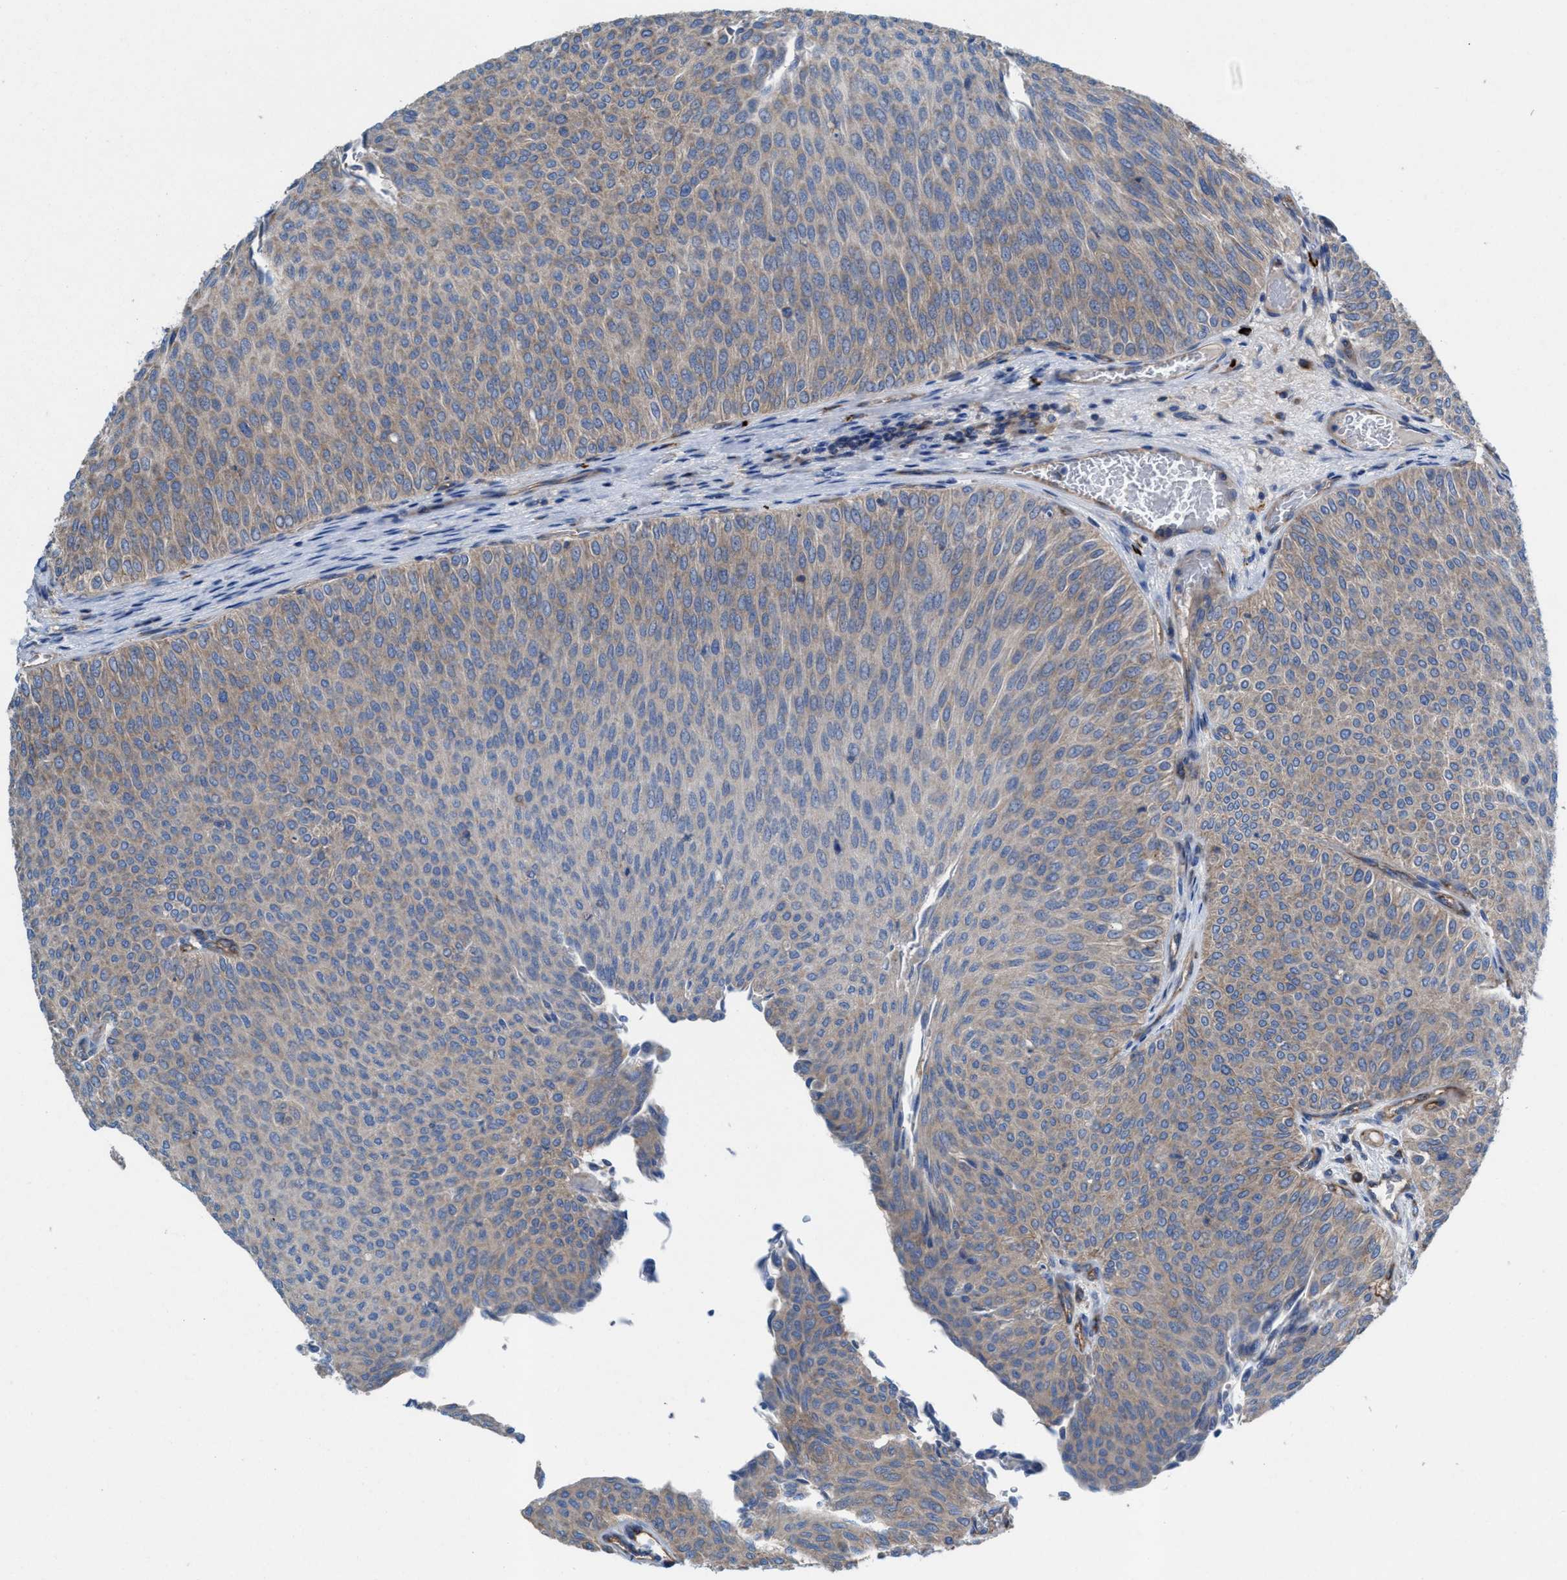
{"staining": {"intensity": "weak", "quantity": "25%-75%", "location": "cytoplasmic/membranous"}, "tissue": "urothelial cancer", "cell_type": "Tumor cells", "image_type": "cancer", "snomed": [{"axis": "morphology", "description": "Urothelial carcinoma, Low grade"}, {"axis": "topography", "description": "Urinary bladder"}], "caption": "There is low levels of weak cytoplasmic/membranous positivity in tumor cells of urothelial cancer, as demonstrated by immunohistochemical staining (brown color).", "gene": "NYAP1", "patient": {"sex": "male", "age": 78}}